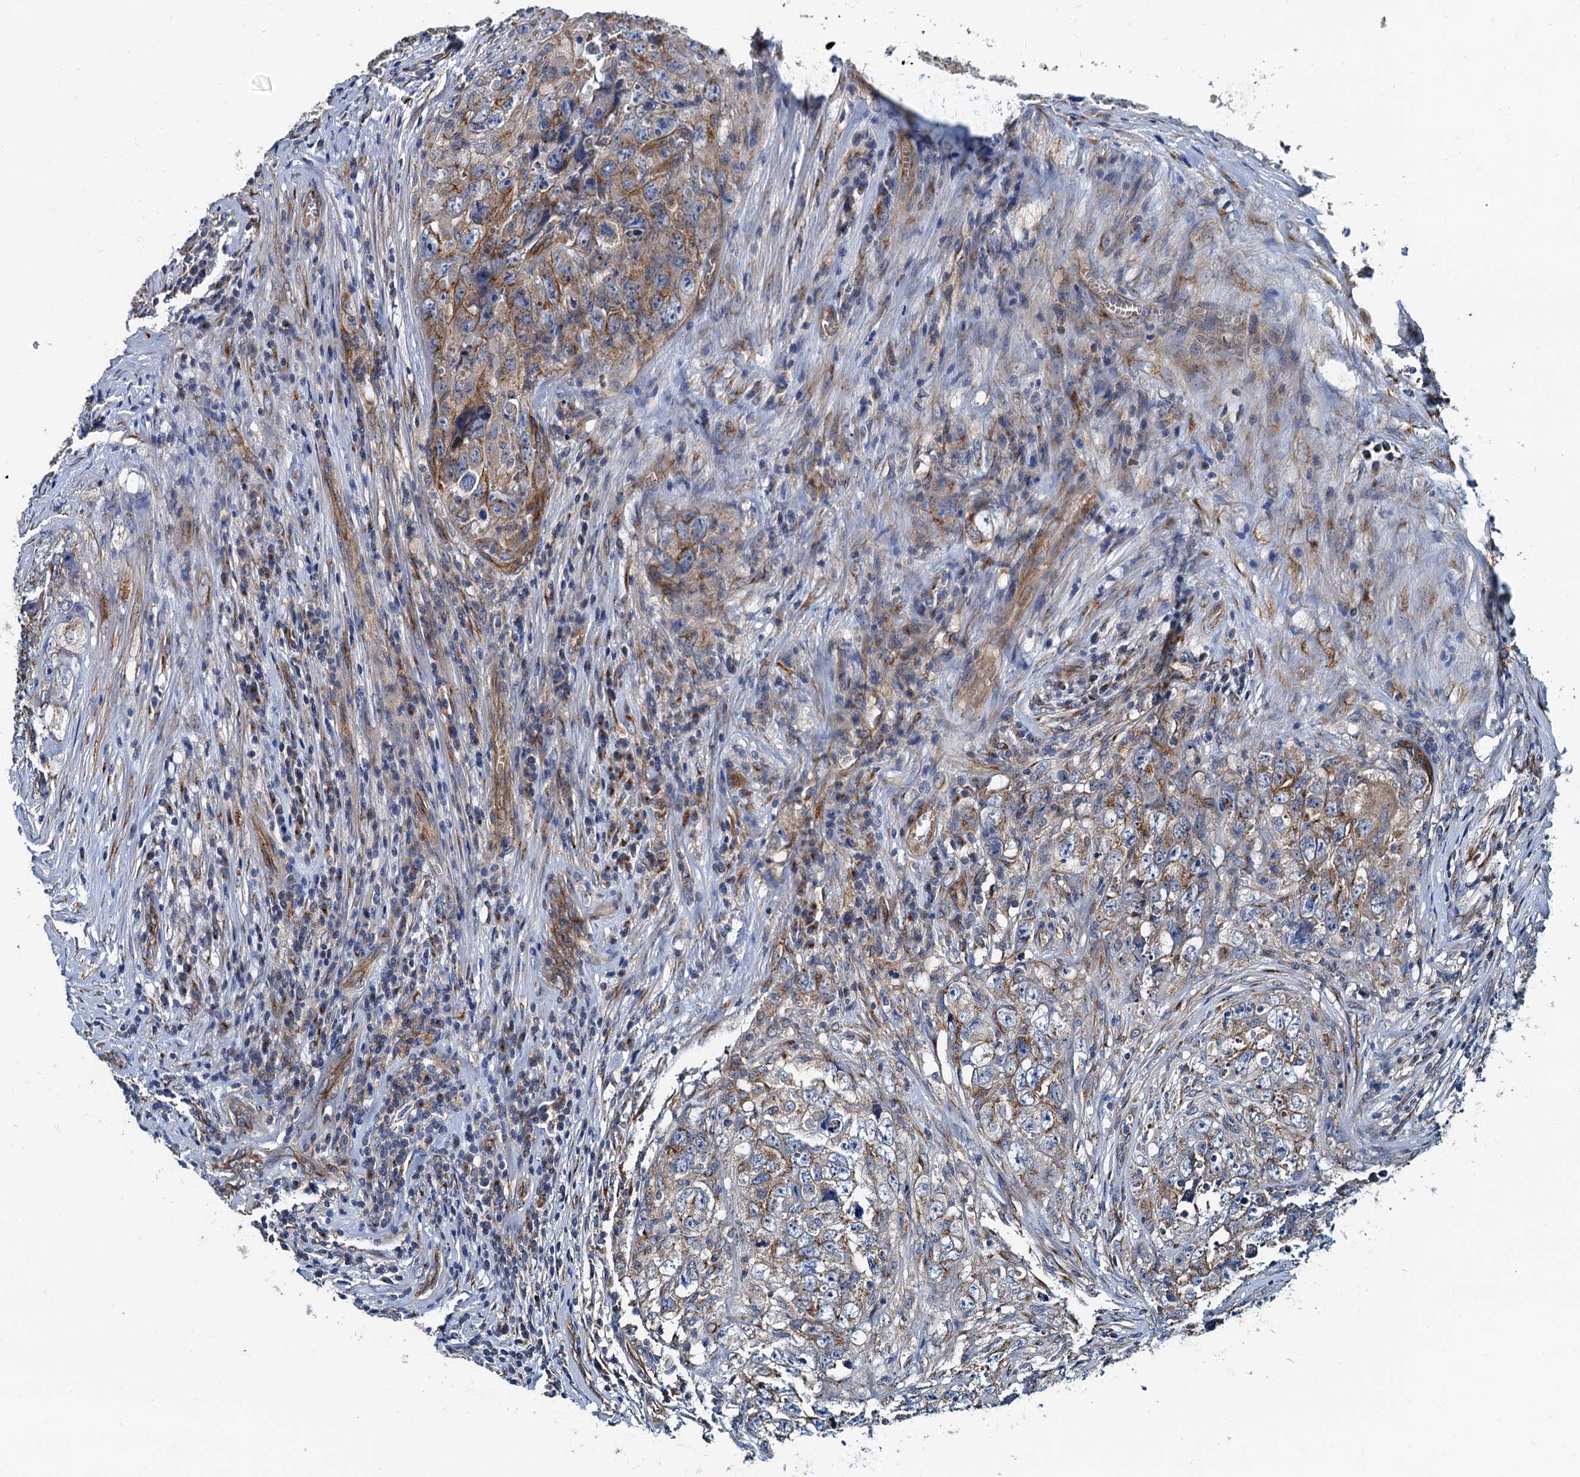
{"staining": {"intensity": "moderate", "quantity": "25%-75%", "location": "cytoplasmic/membranous"}, "tissue": "testis cancer", "cell_type": "Tumor cells", "image_type": "cancer", "snomed": [{"axis": "morphology", "description": "Seminoma, NOS"}, {"axis": "morphology", "description": "Carcinoma, Embryonal, NOS"}, {"axis": "topography", "description": "Testis"}], "caption": "Immunohistochemical staining of seminoma (testis) displays medium levels of moderate cytoplasmic/membranous staining in approximately 25%-75% of tumor cells.", "gene": "NGRN", "patient": {"sex": "male", "age": 43}}